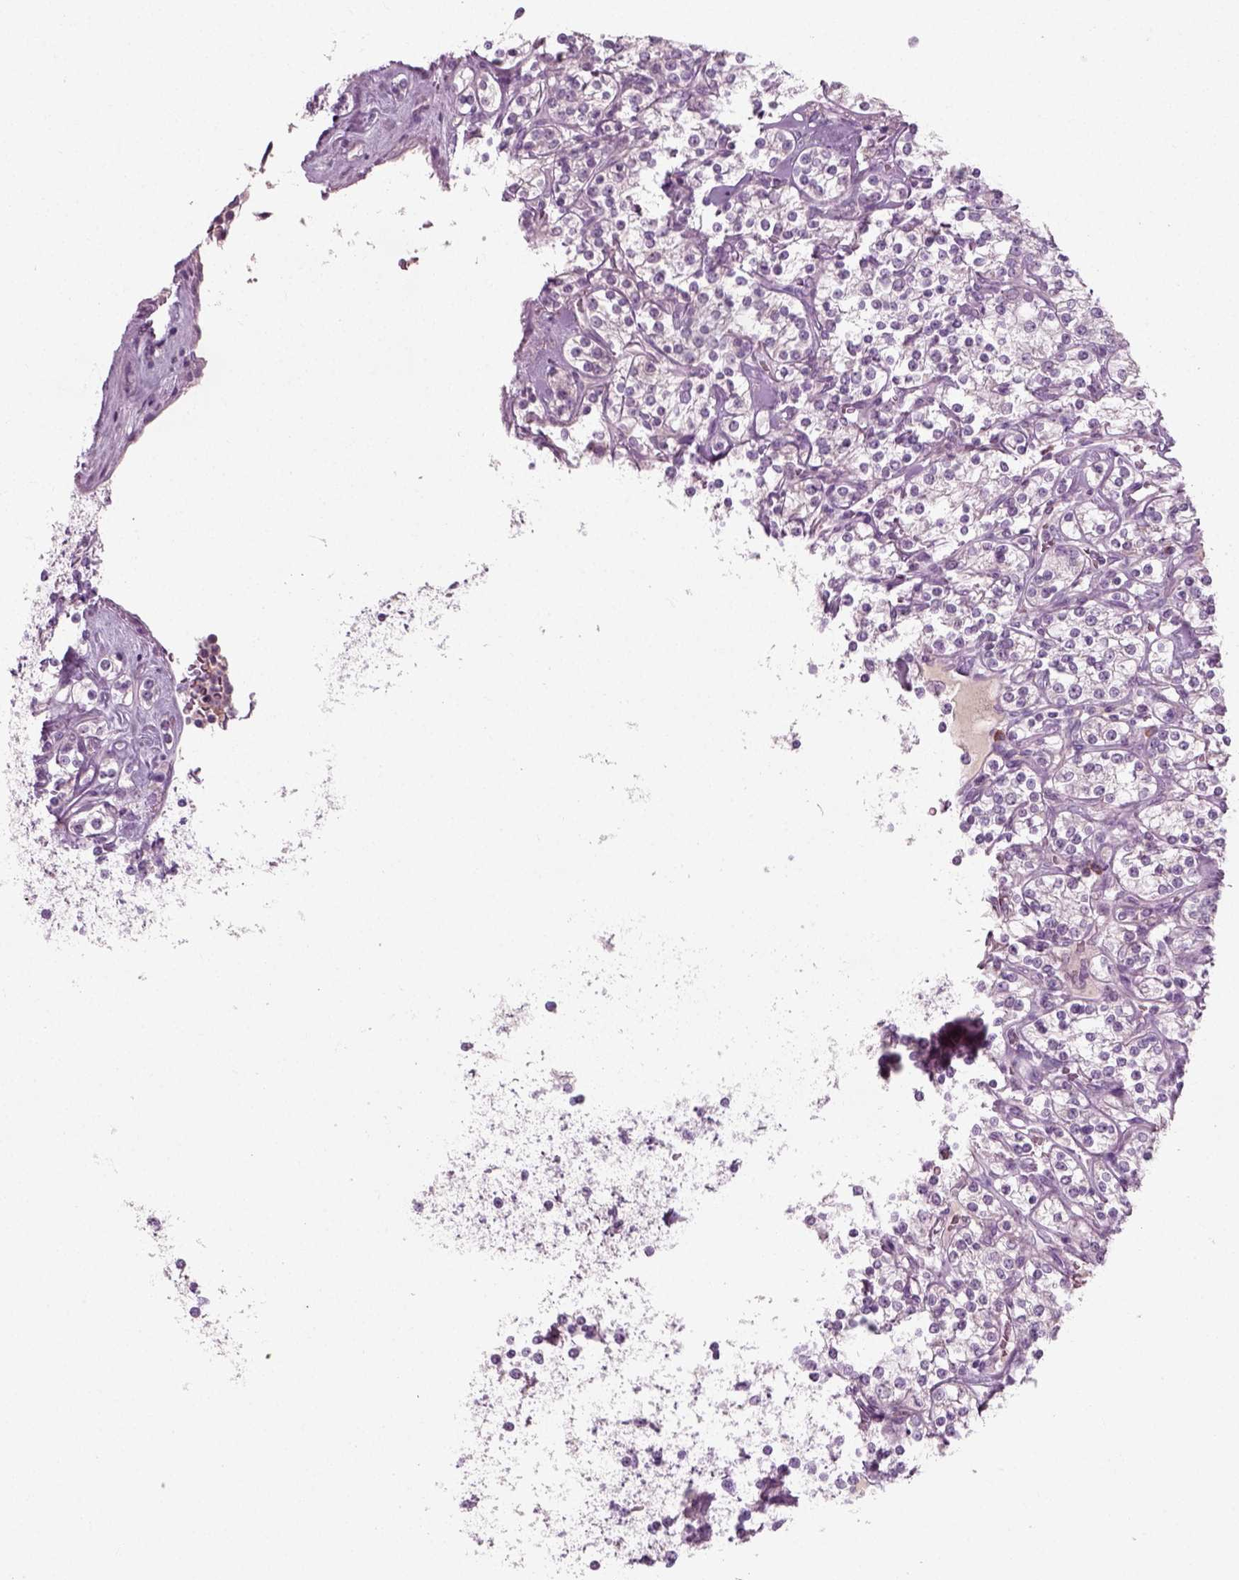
{"staining": {"intensity": "negative", "quantity": "none", "location": "none"}, "tissue": "renal cancer", "cell_type": "Tumor cells", "image_type": "cancer", "snomed": [{"axis": "morphology", "description": "Adenocarcinoma, NOS"}, {"axis": "topography", "description": "Kidney"}], "caption": "Immunohistochemistry of human renal cancer reveals no expression in tumor cells.", "gene": "RND2", "patient": {"sex": "male", "age": 77}}